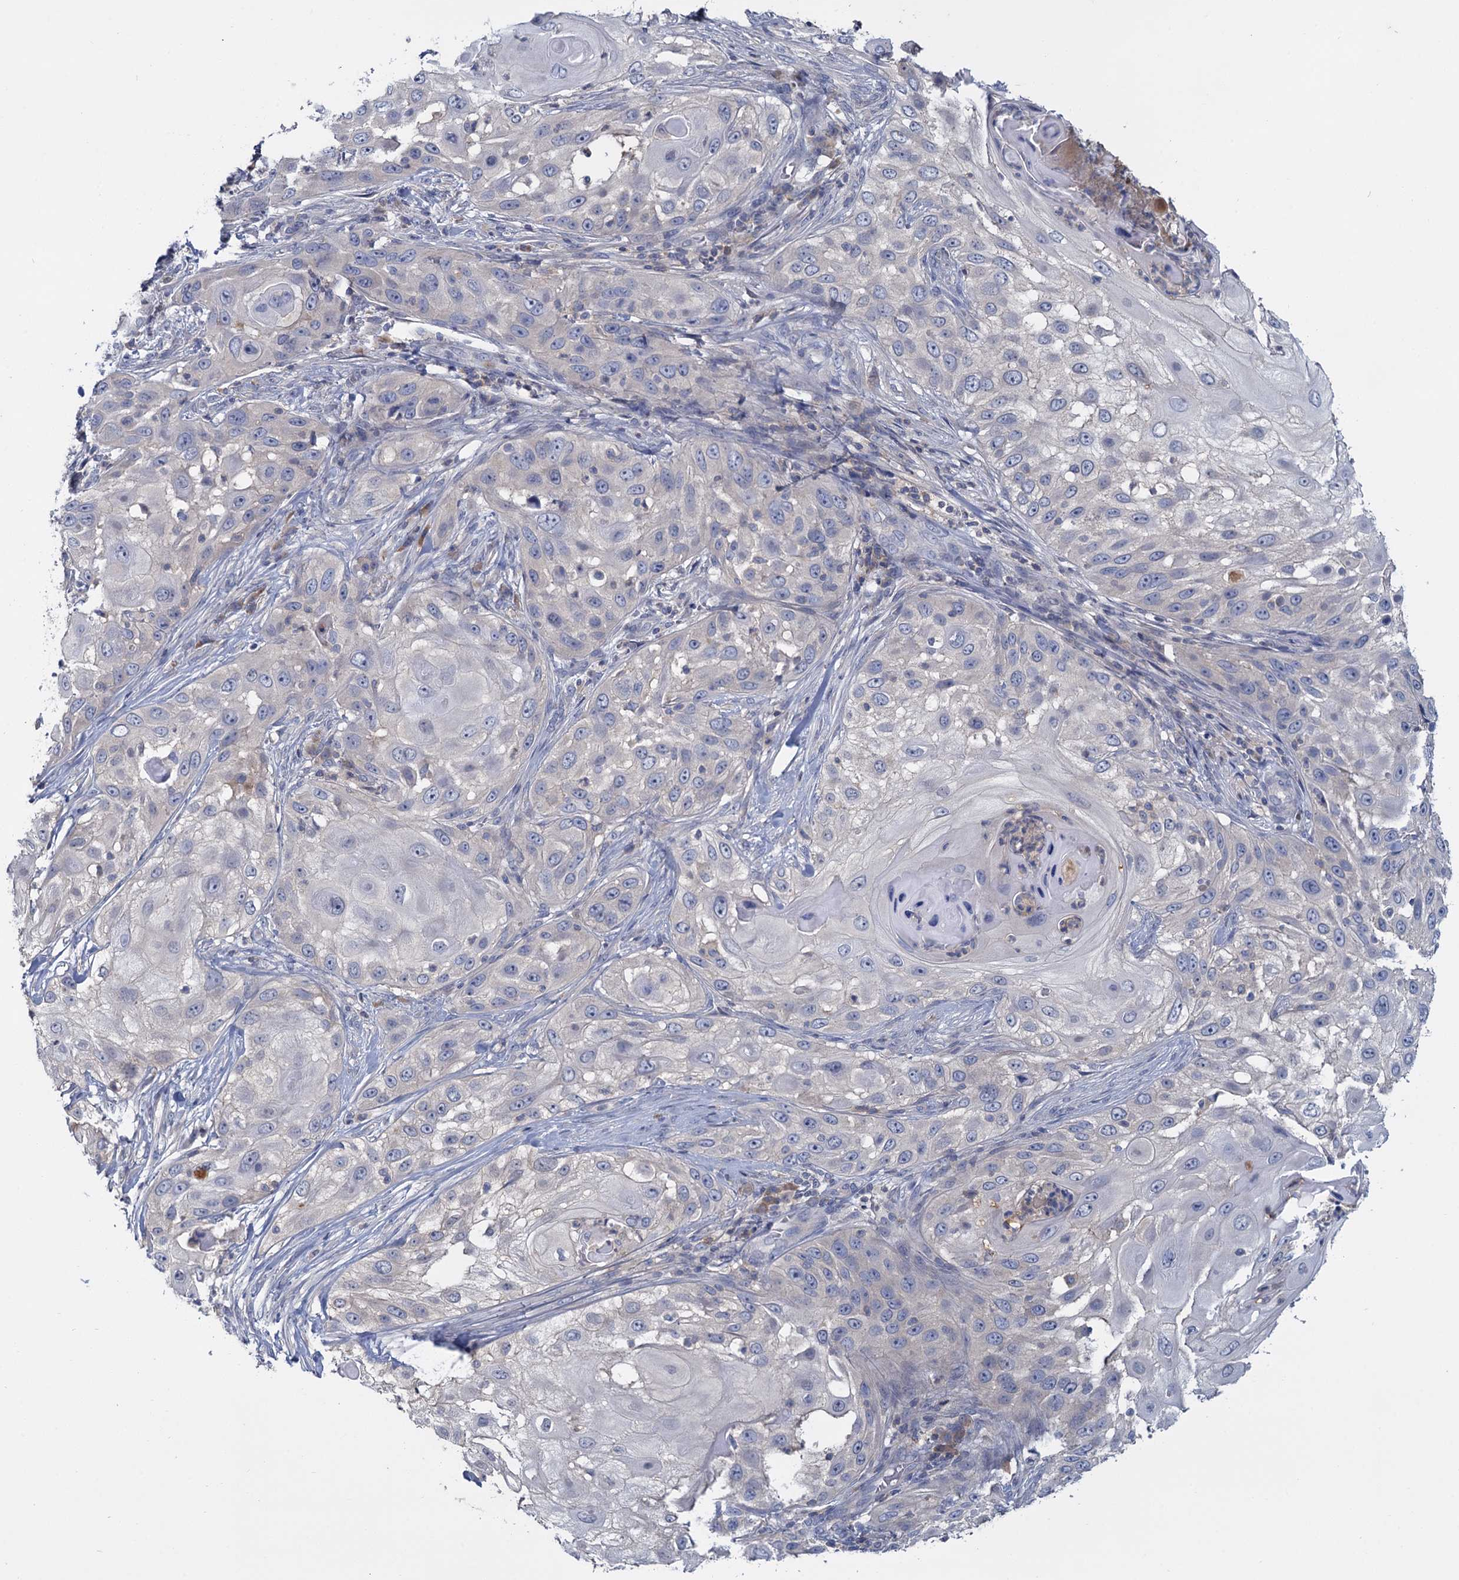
{"staining": {"intensity": "negative", "quantity": "none", "location": "none"}, "tissue": "skin cancer", "cell_type": "Tumor cells", "image_type": "cancer", "snomed": [{"axis": "morphology", "description": "Squamous cell carcinoma, NOS"}, {"axis": "topography", "description": "Skin"}], "caption": "This is a photomicrograph of immunohistochemistry (IHC) staining of skin cancer (squamous cell carcinoma), which shows no positivity in tumor cells.", "gene": "ACSM3", "patient": {"sex": "female", "age": 44}}